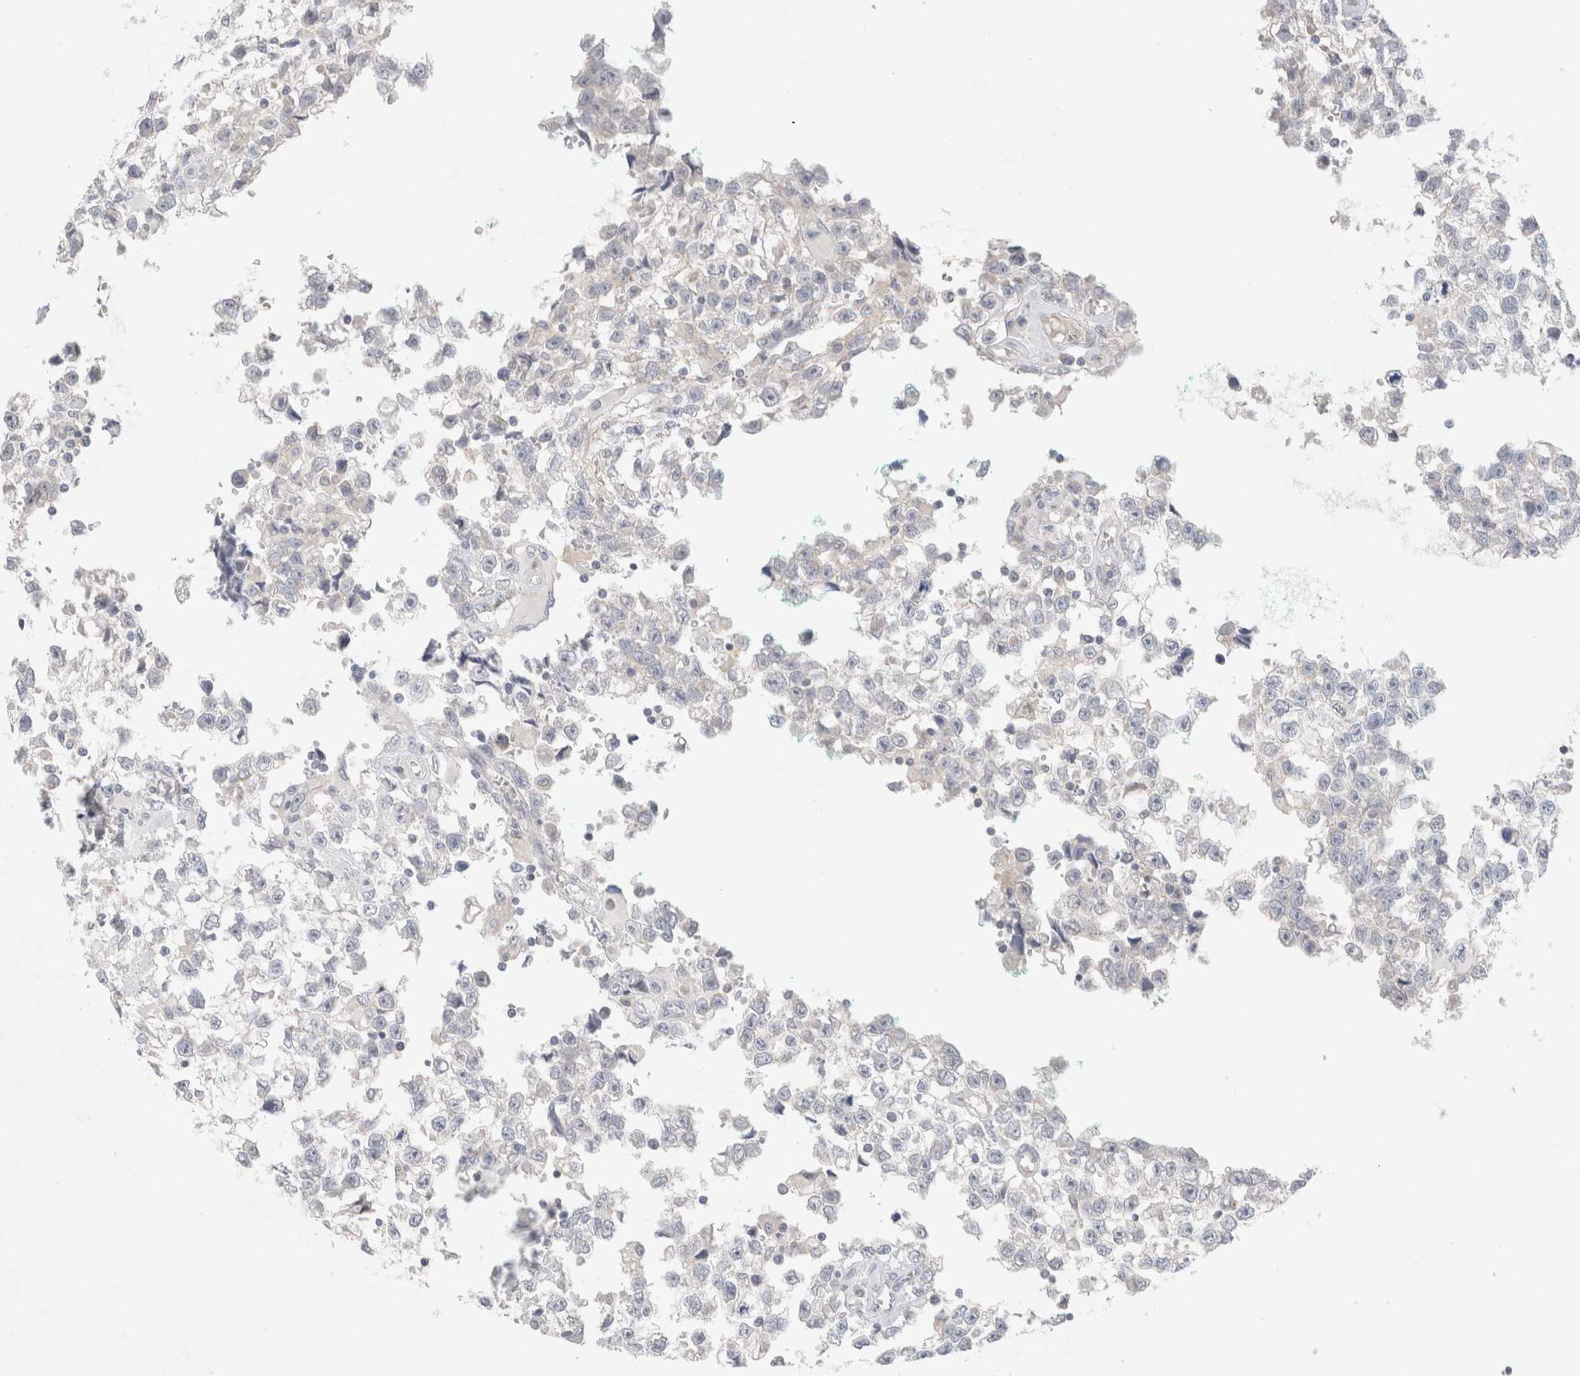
{"staining": {"intensity": "negative", "quantity": "none", "location": "none"}, "tissue": "testis cancer", "cell_type": "Tumor cells", "image_type": "cancer", "snomed": [{"axis": "morphology", "description": "Seminoma, NOS"}, {"axis": "morphology", "description": "Carcinoma, Embryonal, NOS"}, {"axis": "topography", "description": "Testis"}], "caption": "Protein analysis of testis cancer displays no significant positivity in tumor cells.", "gene": "MPP2", "patient": {"sex": "male", "age": 51}}